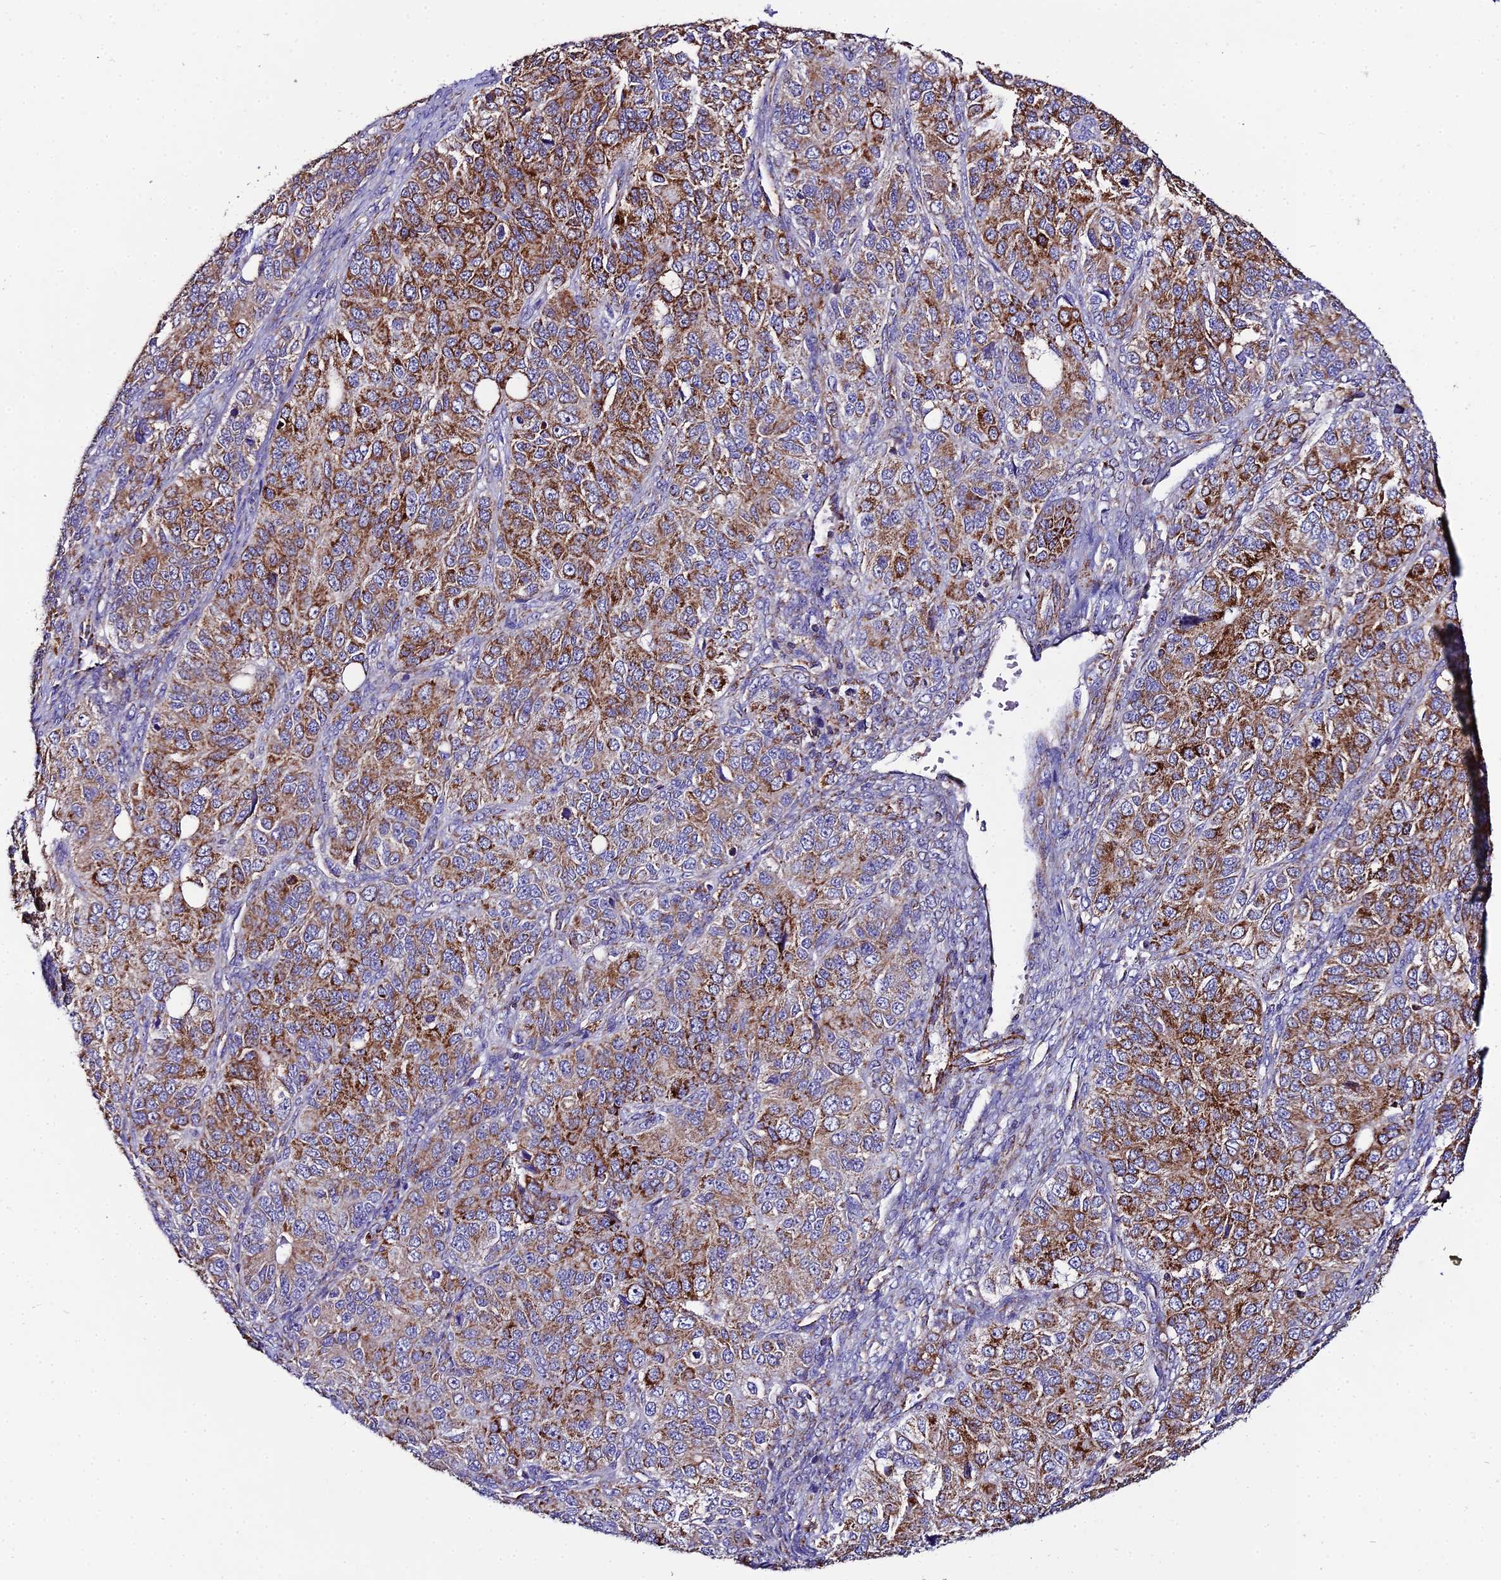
{"staining": {"intensity": "moderate", "quantity": ">75%", "location": "cytoplasmic/membranous"}, "tissue": "ovarian cancer", "cell_type": "Tumor cells", "image_type": "cancer", "snomed": [{"axis": "morphology", "description": "Carcinoma, endometroid"}, {"axis": "topography", "description": "Ovary"}], "caption": "Tumor cells demonstrate moderate cytoplasmic/membranous positivity in about >75% of cells in ovarian cancer.", "gene": "NIPSNAP3A", "patient": {"sex": "female", "age": 51}}